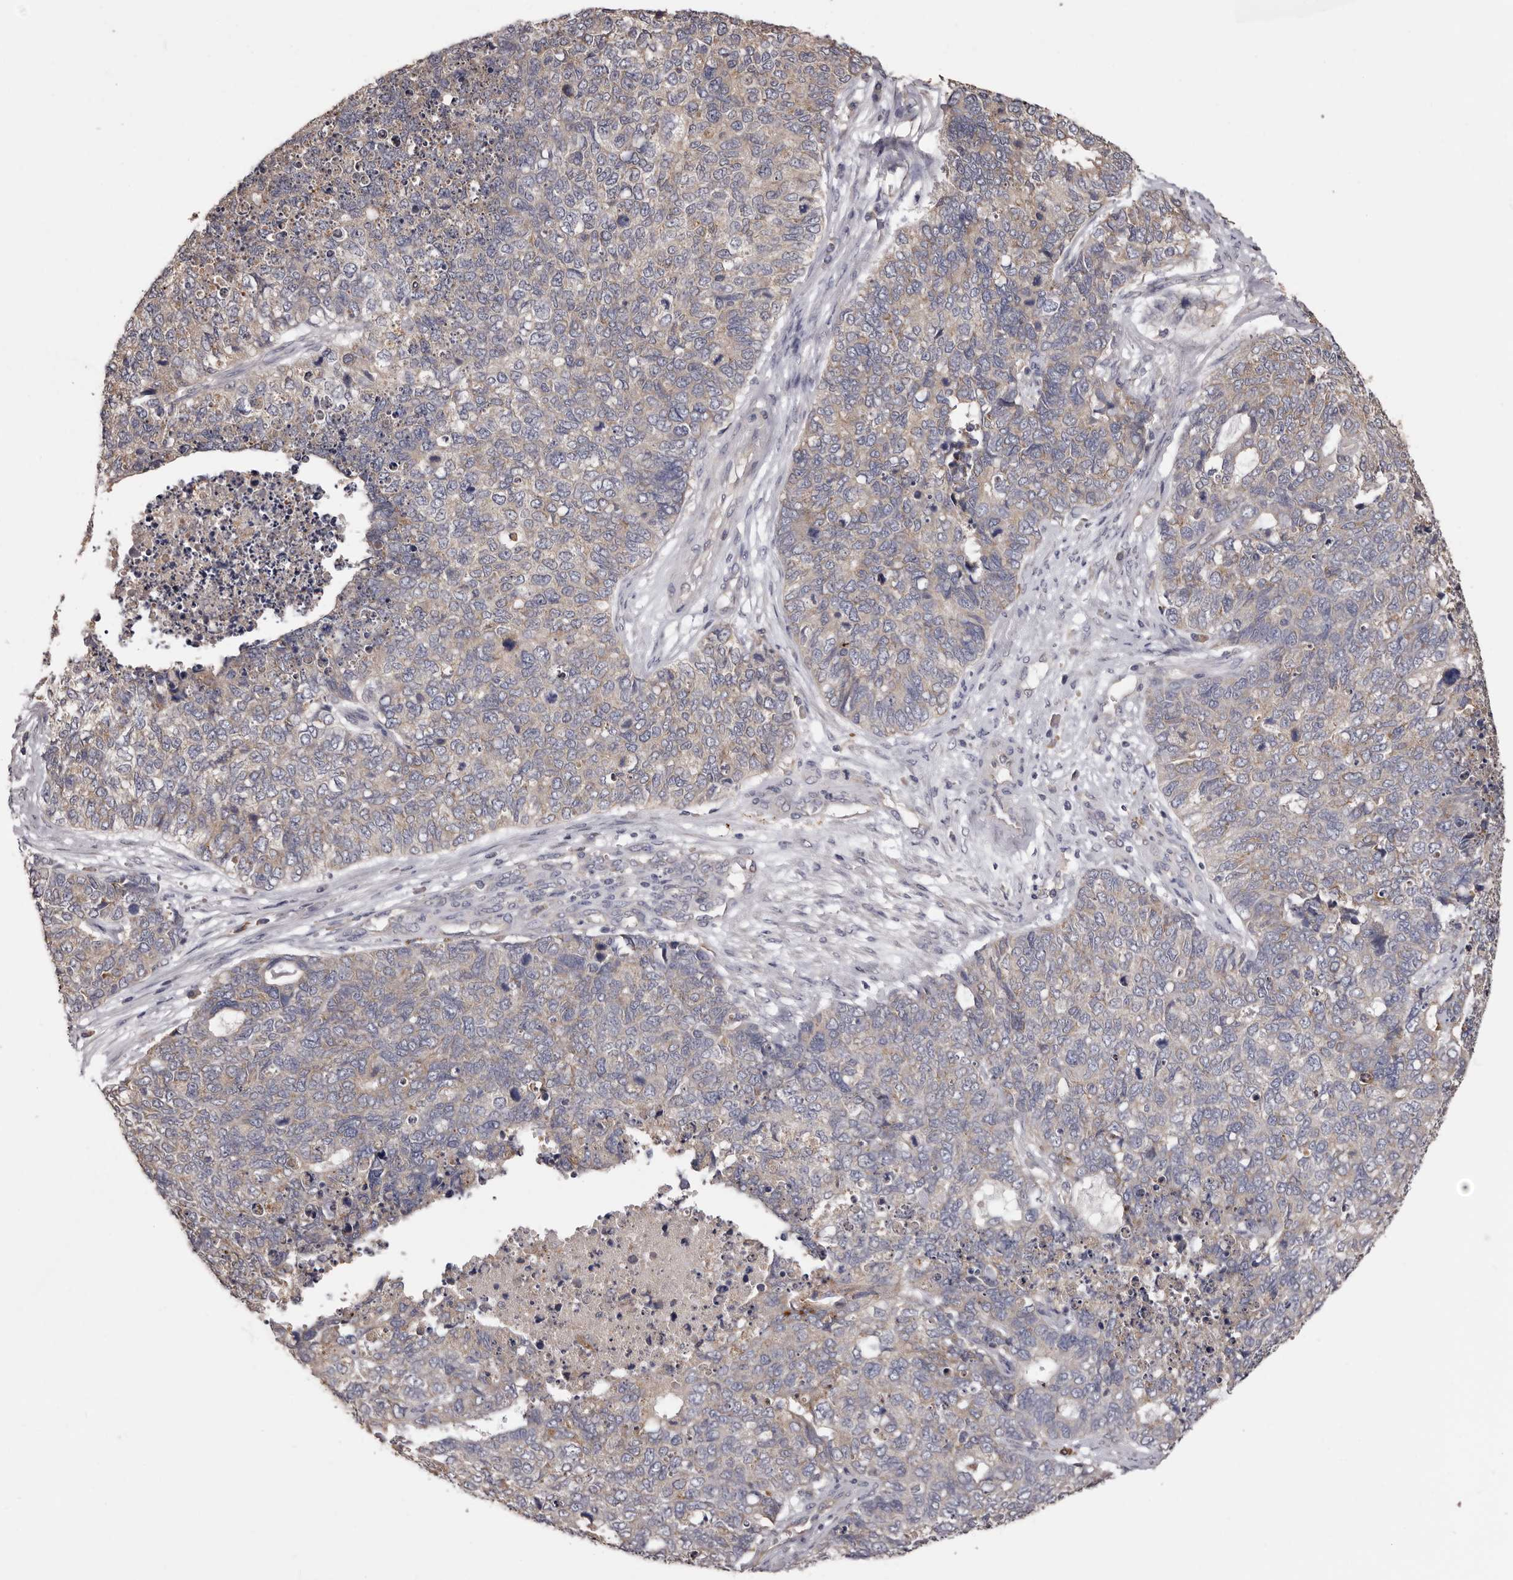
{"staining": {"intensity": "weak", "quantity": "<25%", "location": "cytoplasmic/membranous"}, "tissue": "cervical cancer", "cell_type": "Tumor cells", "image_type": "cancer", "snomed": [{"axis": "morphology", "description": "Squamous cell carcinoma, NOS"}, {"axis": "topography", "description": "Cervix"}], "caption": "Immunohistochemistry (IHC) micrograph of human squamous cell carcinoma (cervical) stained for a protein (brown), which displays no staining in tumor cells.", "gene": "ETNK1", "patient": {"sex": "female", "age": 63}}